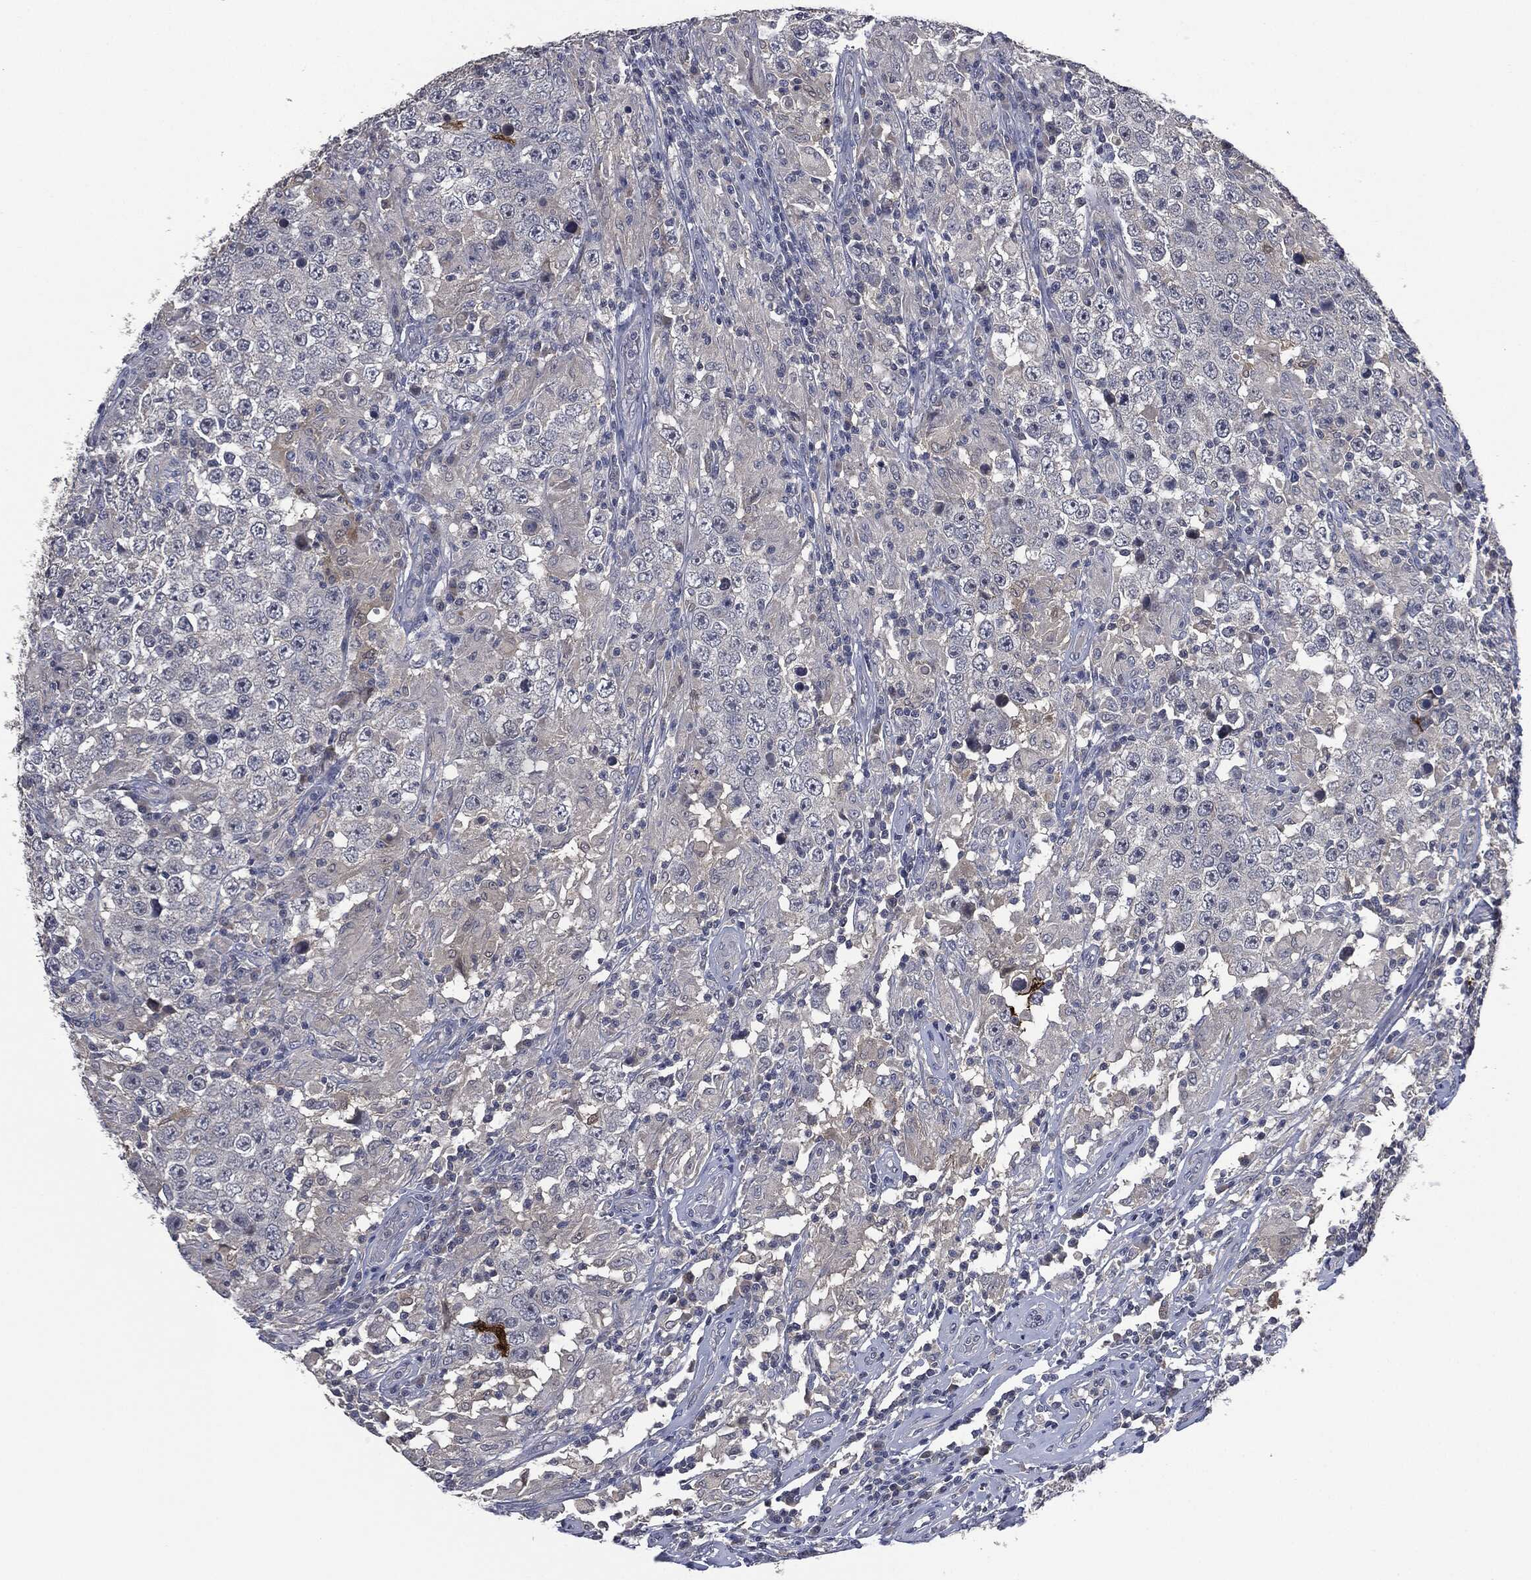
{"staining": {"intensity": "negative", "quantity": "none", "location": "none"}, "tissue": "testis cancer", "cell_type": "Tumor cells", "image_type": "cancer", "snomed": [{"axis": "morphology", "description": "Seminoma, NOS"}, {"axis": "morphology", "description": "Carcinoma, Embryonal, NOS"}, {"axis": "topography", "description": "Testis"}], "caption": "Immunohistochemistry (IHC) of human testis cancer (seminoma) exhibits no staining in tumor cells. (DAB (3,3'-diaminobenzidine) immunohistochemistry (IHC) with hematoxylin counter stain).", "gene": "IL1RN", "patient": {"sex": "male", "age": 41}}